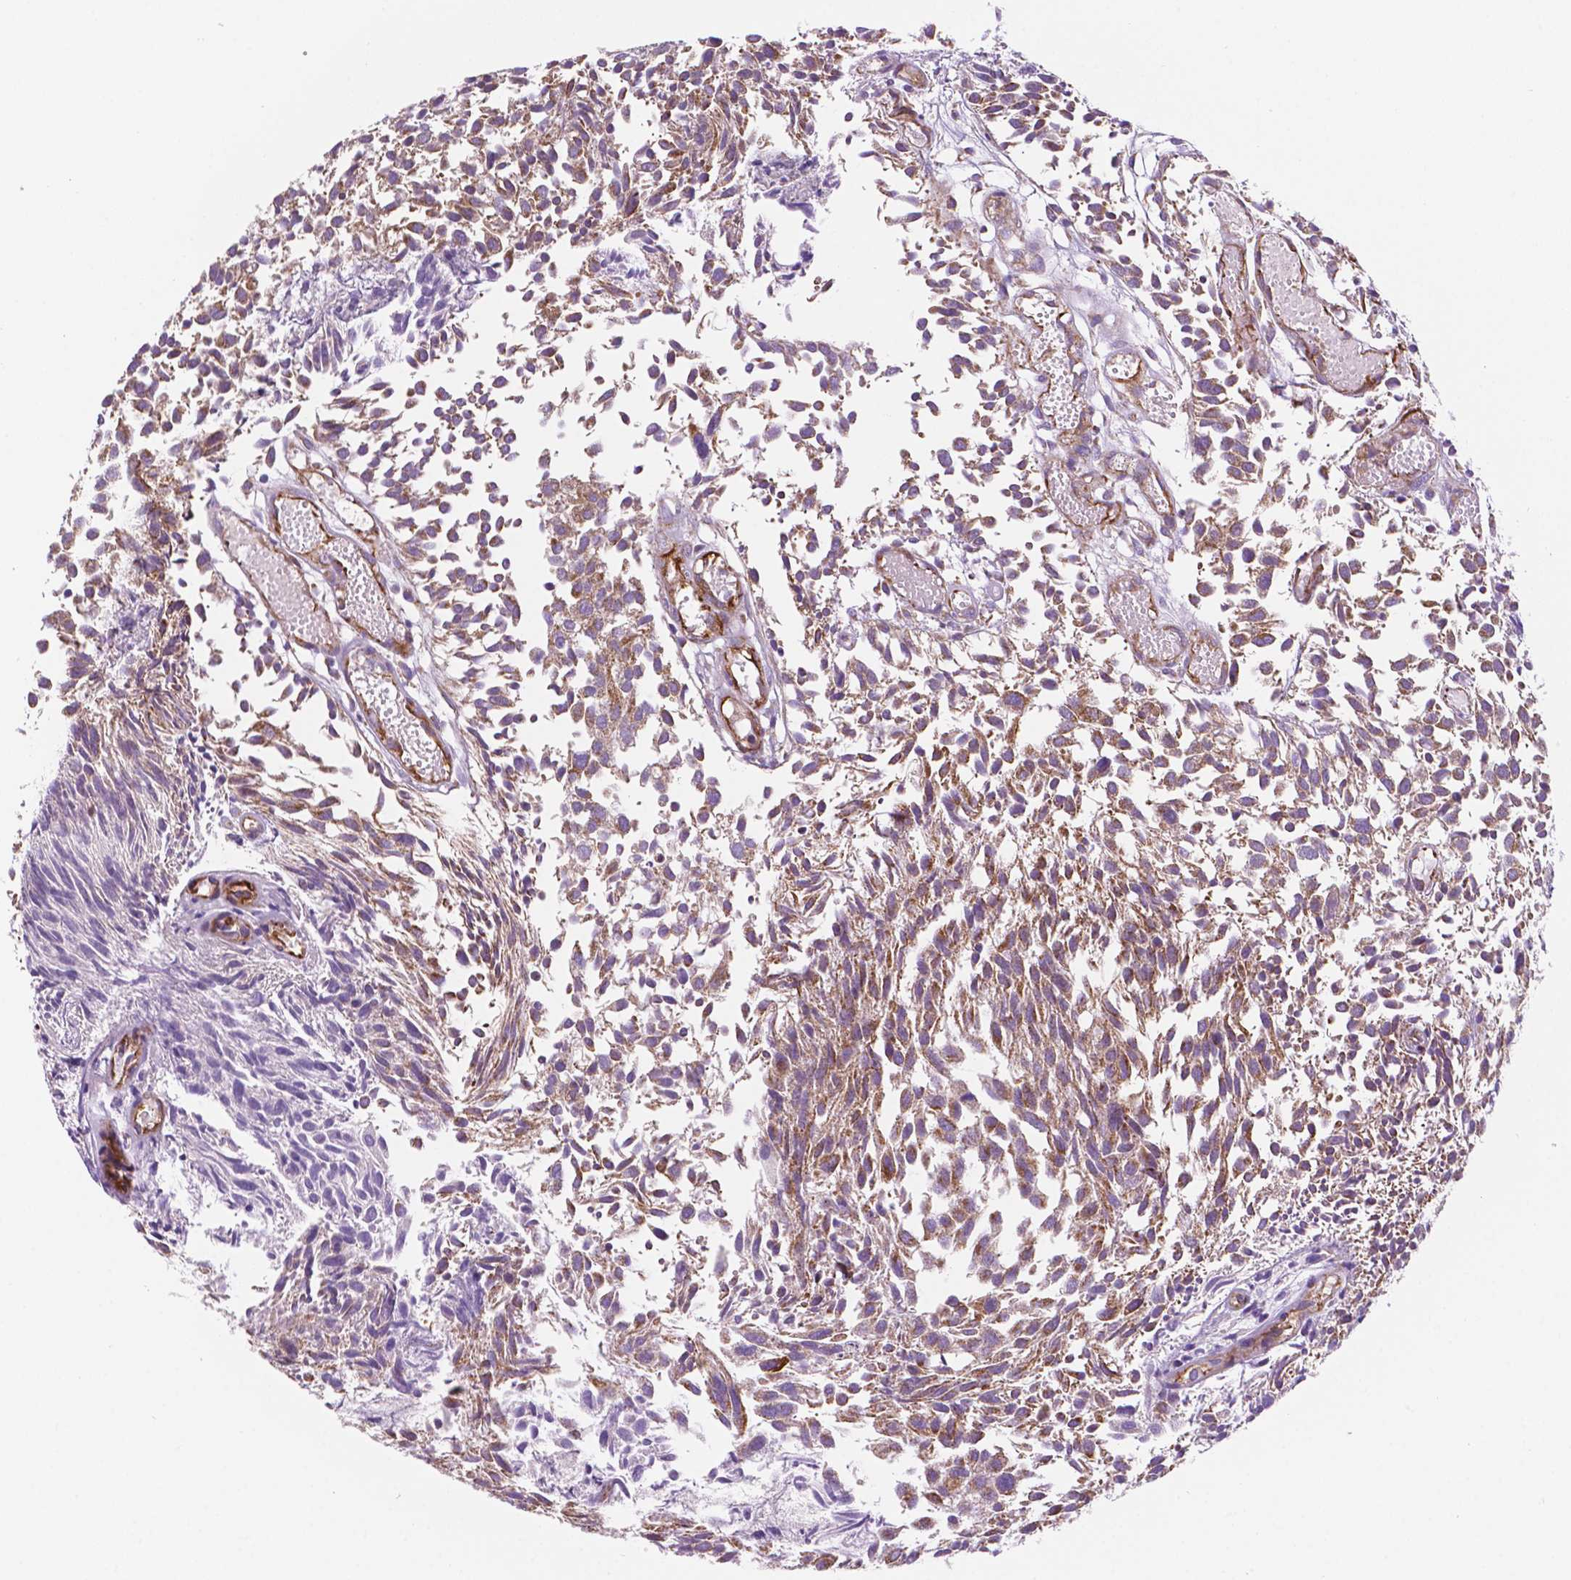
{"staining": {"intensity": "moderate", "quantity": ">75%", "location": "cytoplasmic/membranous"}, "tissue": "urothelial cancer", "cell_type": "Tumor cells", "image_type": "cancer", "snomed": [{"axis": "morphology", "description": "Urothelial carcinoma, Low grade"}, {"axis": "topography", "description": "Urinary bladder"}], "caption": "An image of human low-grade urothelial carcinoma stained for a protein displays moderate cytoplasmic/membranous brown staining in tumor cells.", "gene": "GEMIN4", "patient": {"sex": "male", "age": 70}}